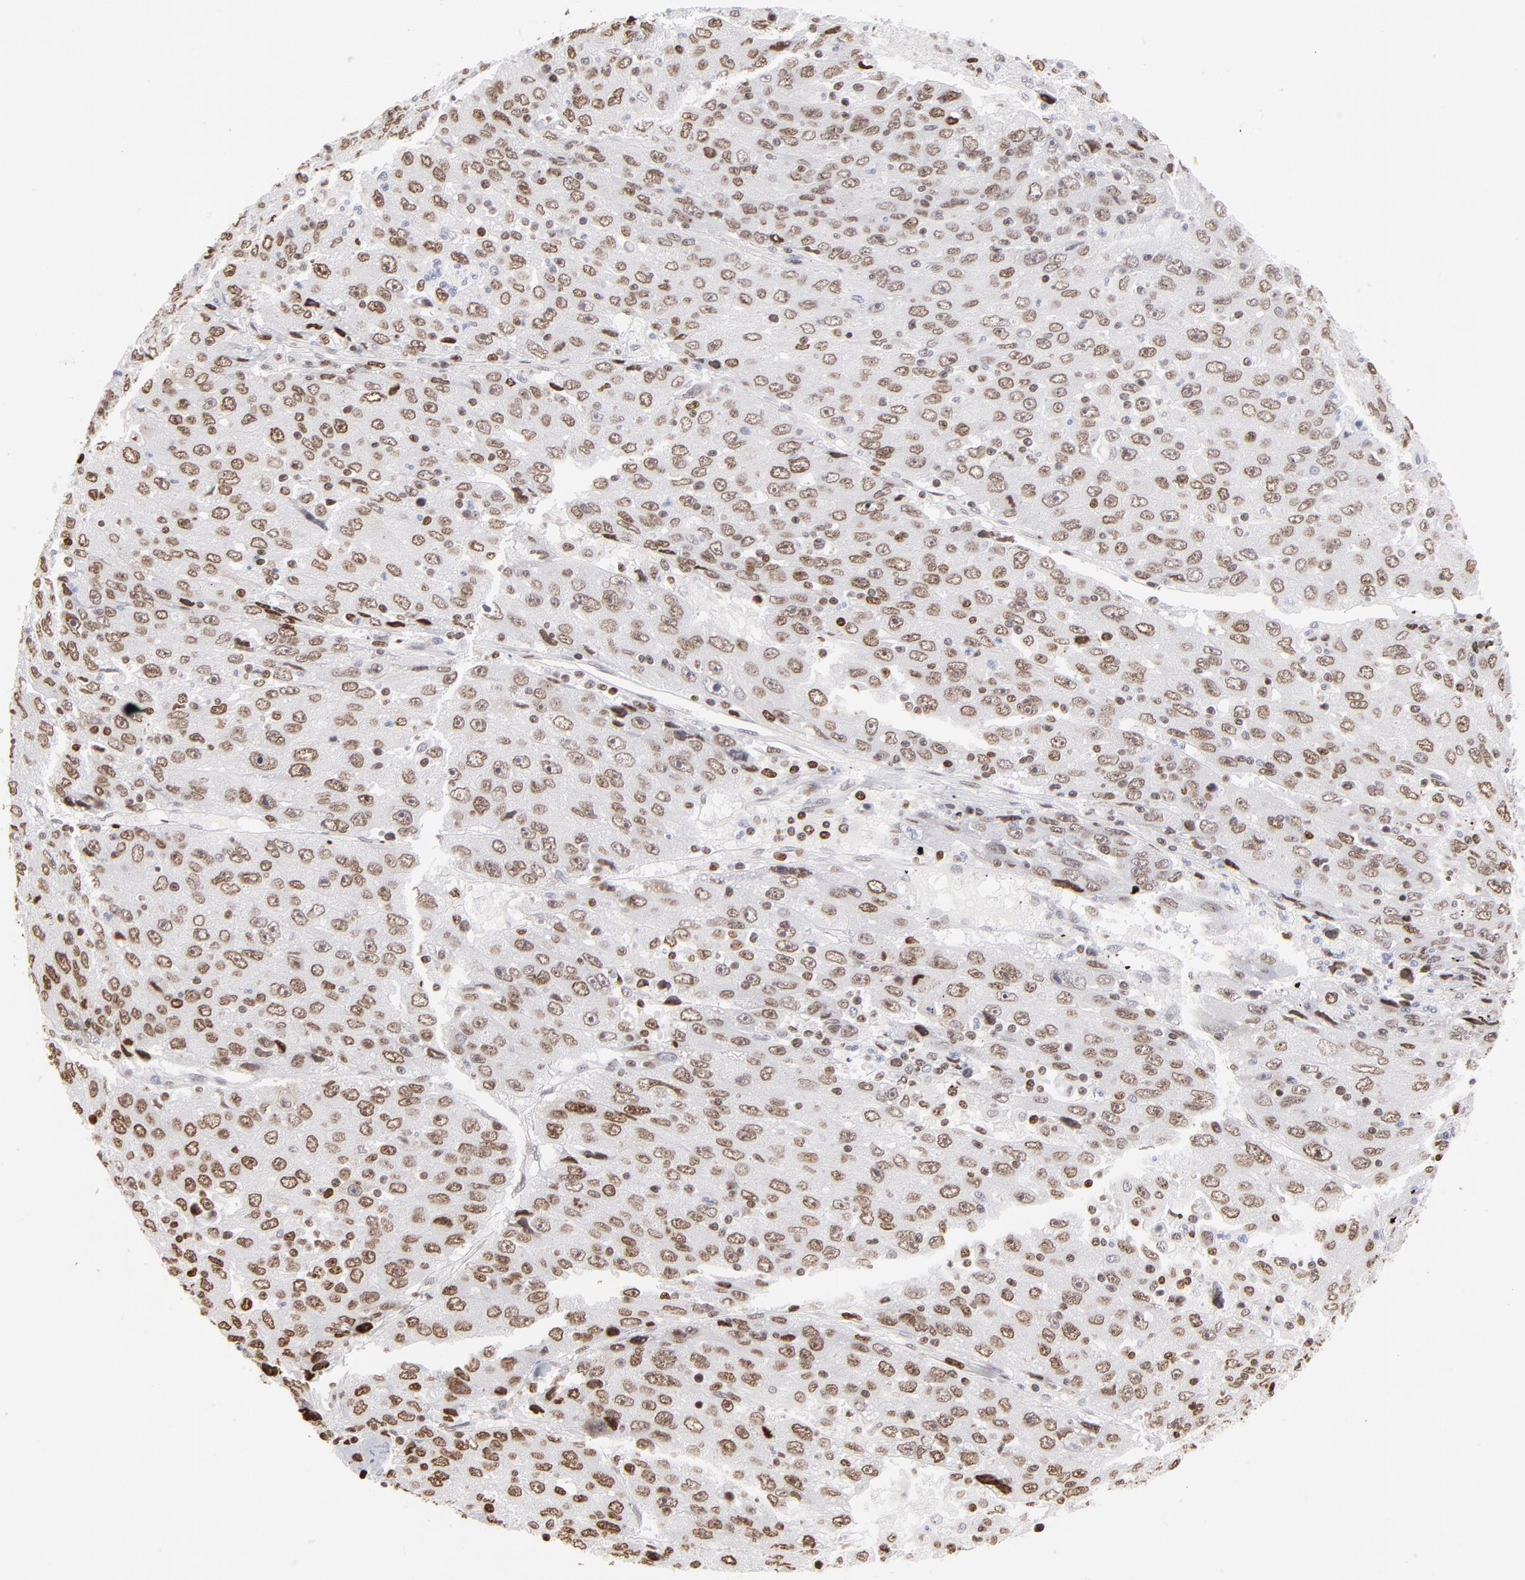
{"staining": {"intensity": "moderate", "quantity": ">75%", "location": "nuclear"}, "tissue": "liver cancer", "cell_type": "Tumor cells", "image_type": "cancer", "snomed": [{"axis": "morphology", "description": "Carcinoma, Hepatocellular, NOS"}, {"axis": "topography", "description": "Liver"}], "caption": "Immunohistochemistry histopathology image of neoplastic tissue: human hepatocellular carcinoma (liver) stained using IHC shows medium levels of moderate protein expression localized specifically in the nuclear of tumor cells, appearing as a nuclear brown color.", "gene": "PARP1", "patient": {"sex": "male", "age": 49}}